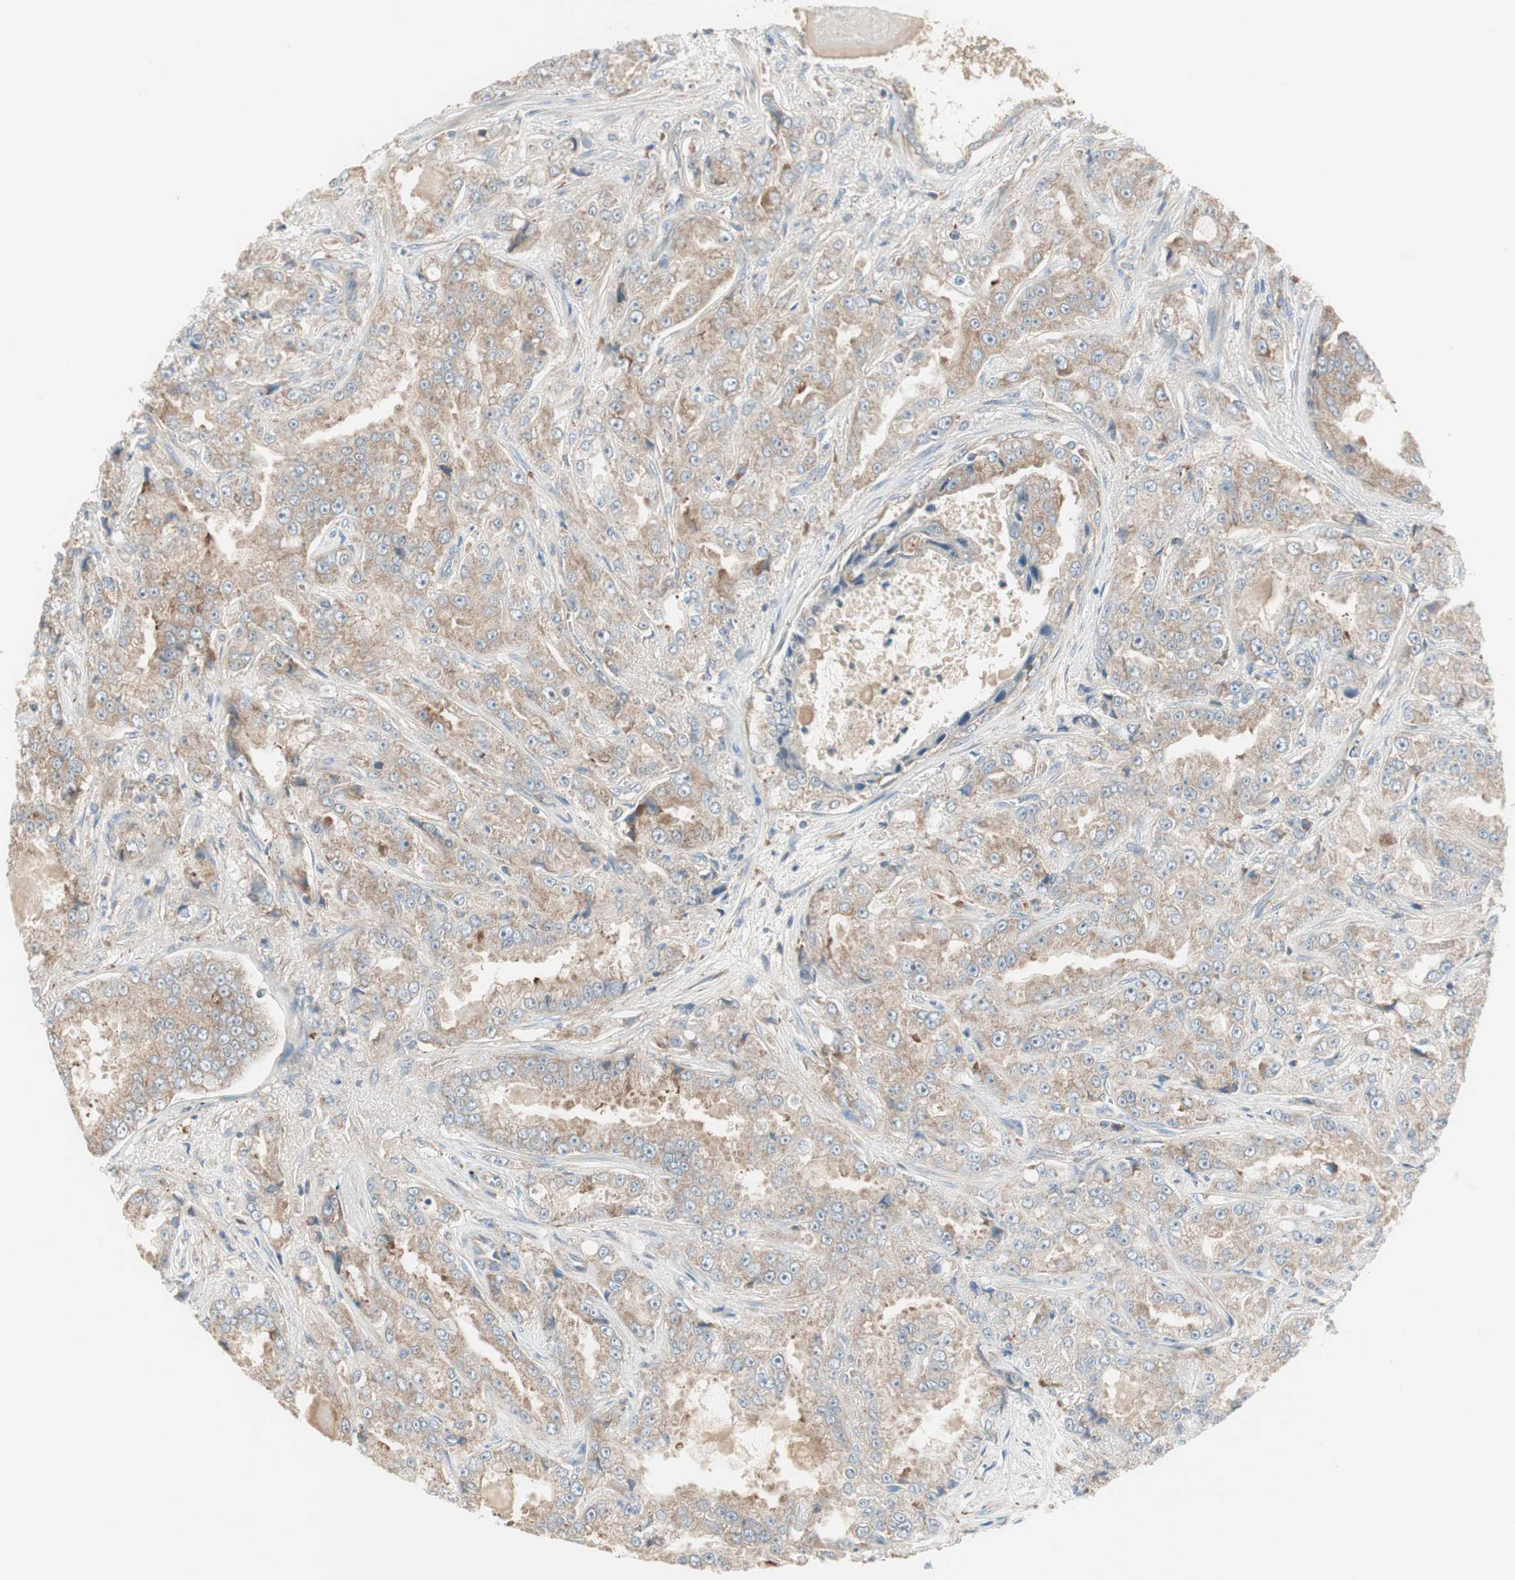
{"staining": {"intensity": "moderate", "quantity": ">75%", "location": "cytoplasmic/membranous"}, "tissue": "prostate cancer", "cell_type": "Tumor cells", "image_type": "cancer", "snomed": [{"axis": "morphology", "description": "Adenocarcinoma, High grade"}, {"axis": "topography", "description": "Prostate"}], "caption": "This is an image of immunohistochemistry (IHC) staining of prostate cancer, which shows moderate staining in the cytoplasmic/membranous of tumor cells.", "gene": "RPL23", "patient": {"sex": "male", "age": 73}}